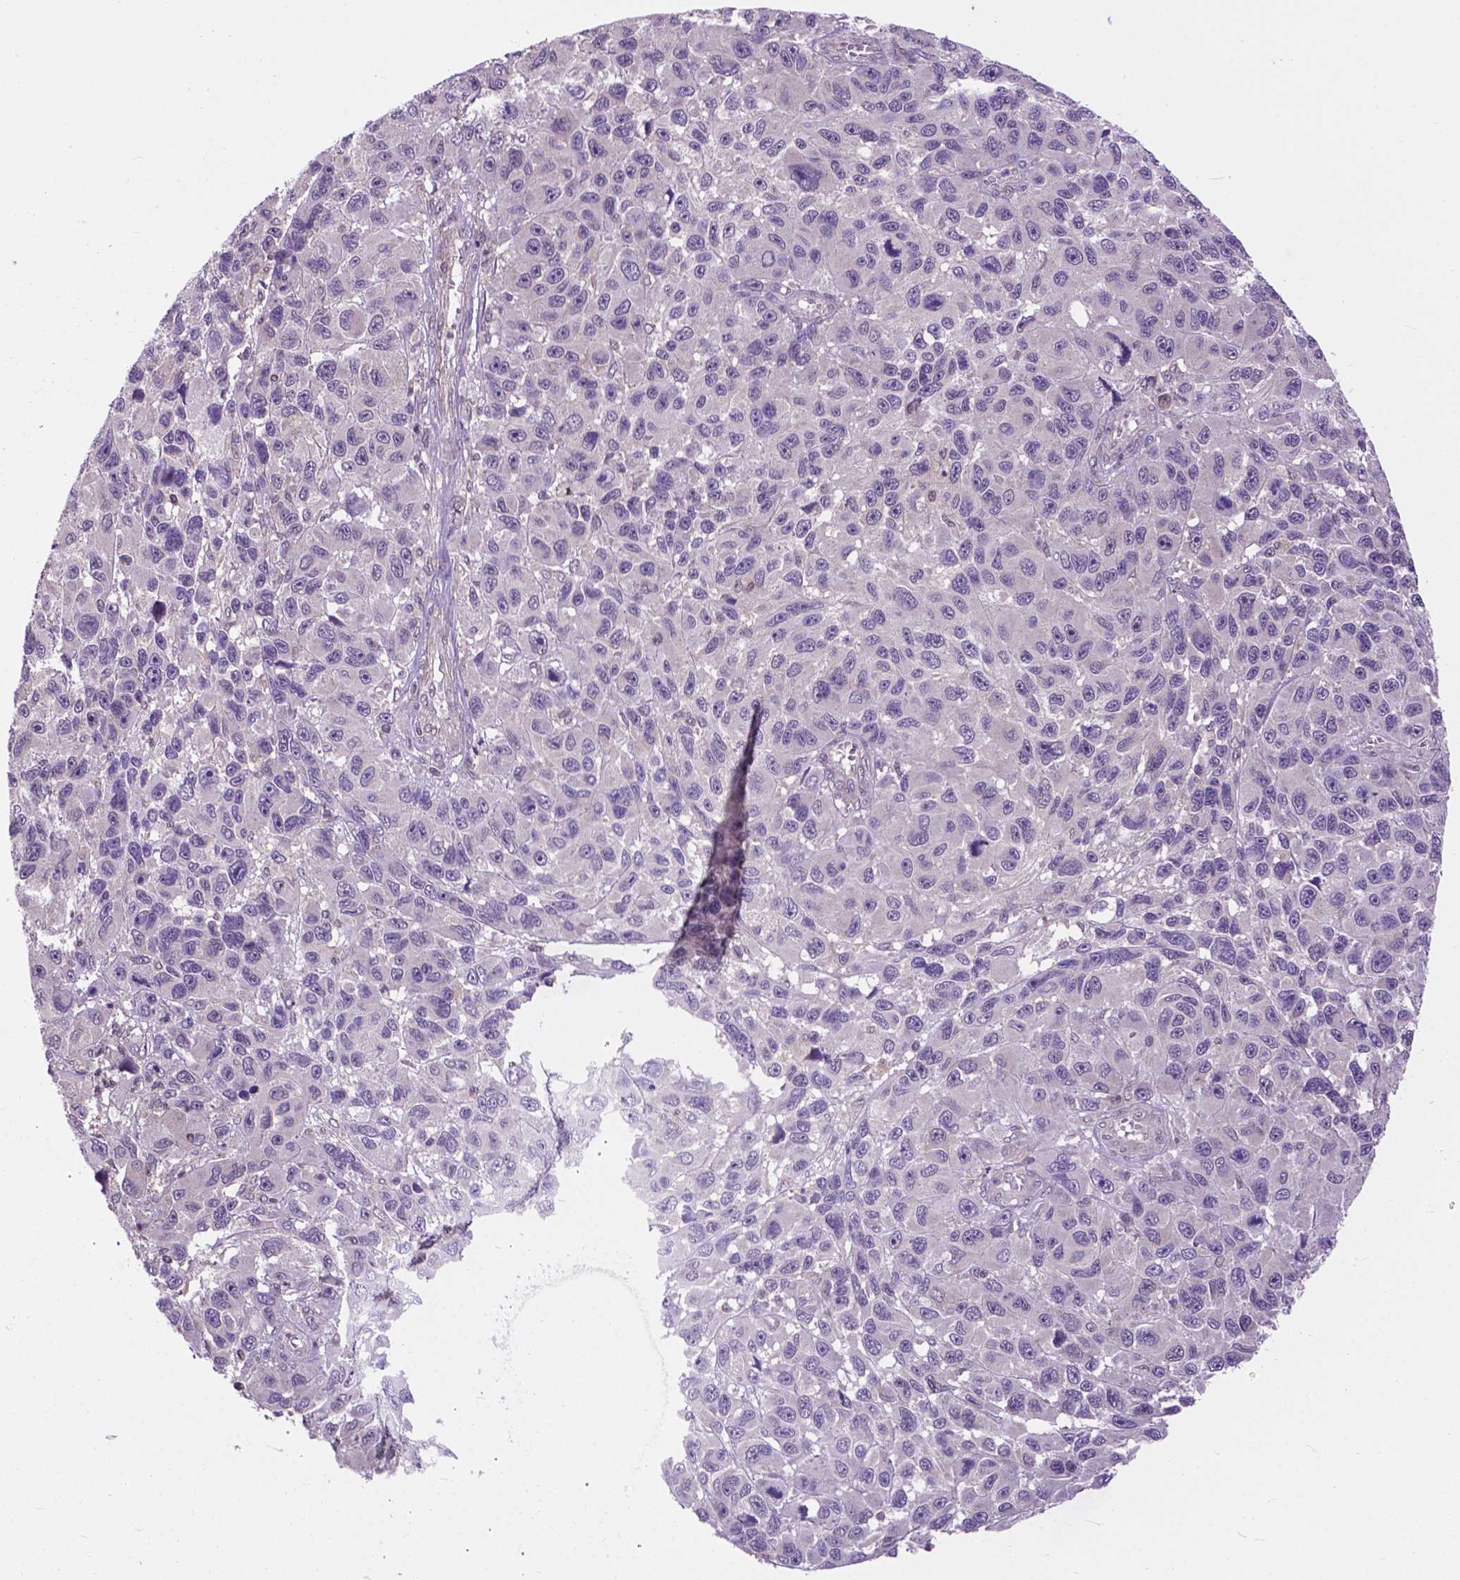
{"staining": {"intensity": "negative", "quantity": "none", "location": "none"}, "tissue": "melanoma", "cell_type": "Tumor cells", "image_type": "cancer", "snomed": [{"axis": "morphology", "description": "Malignant melanoma, NOS"}, {"axis": "topography", "description": "Skin"}], "caption": "A high-resolution photomicrograph shows IHC staining of malignant melanoma, which displays no significant expression in tumor cells. (Stains: DAB (3,3'-diaminobenzidine) IHC with hematoxylin counter stain, Microscopy: brightfield microscopy at high magnification).", "gene": "OTUB1", "patient": {"sex": "male", "age": 53}}